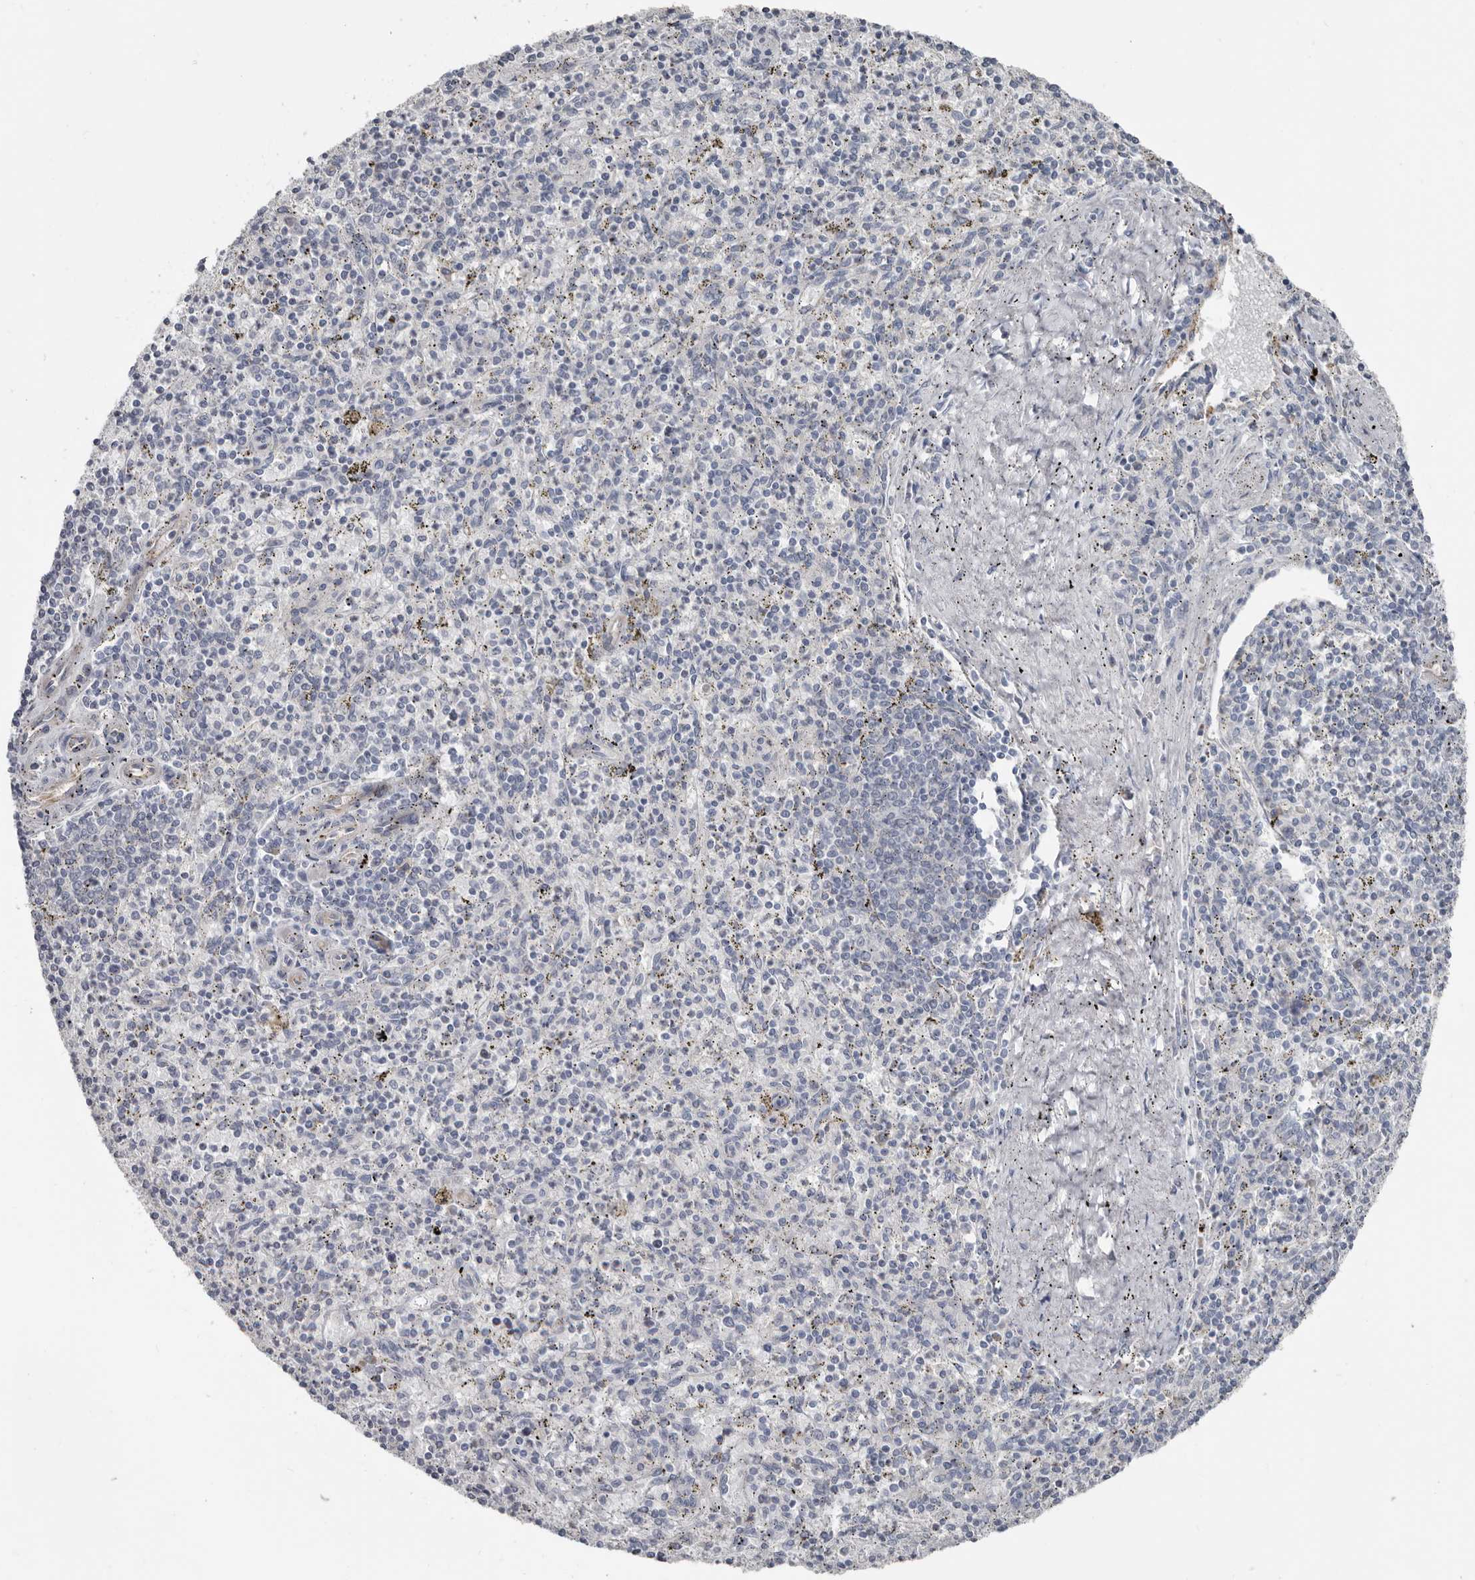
{"staining": {"intensity": "negative", "quantity": "none", "location": "none"}, "tissue": "spleen", "cell_type": "Cells in red pulp", "image_type": "normal", "snomed": [{"axis": "morphology", "description": "Normal tissue, NOS"}, {"axis": "topography", "description": "Spleen"}], "caption": "The micrograph shows no significant staining in cells in red pulp of spleen.", "gene": "ZNF114", "patient": {"sex": "male", "age": 72}}